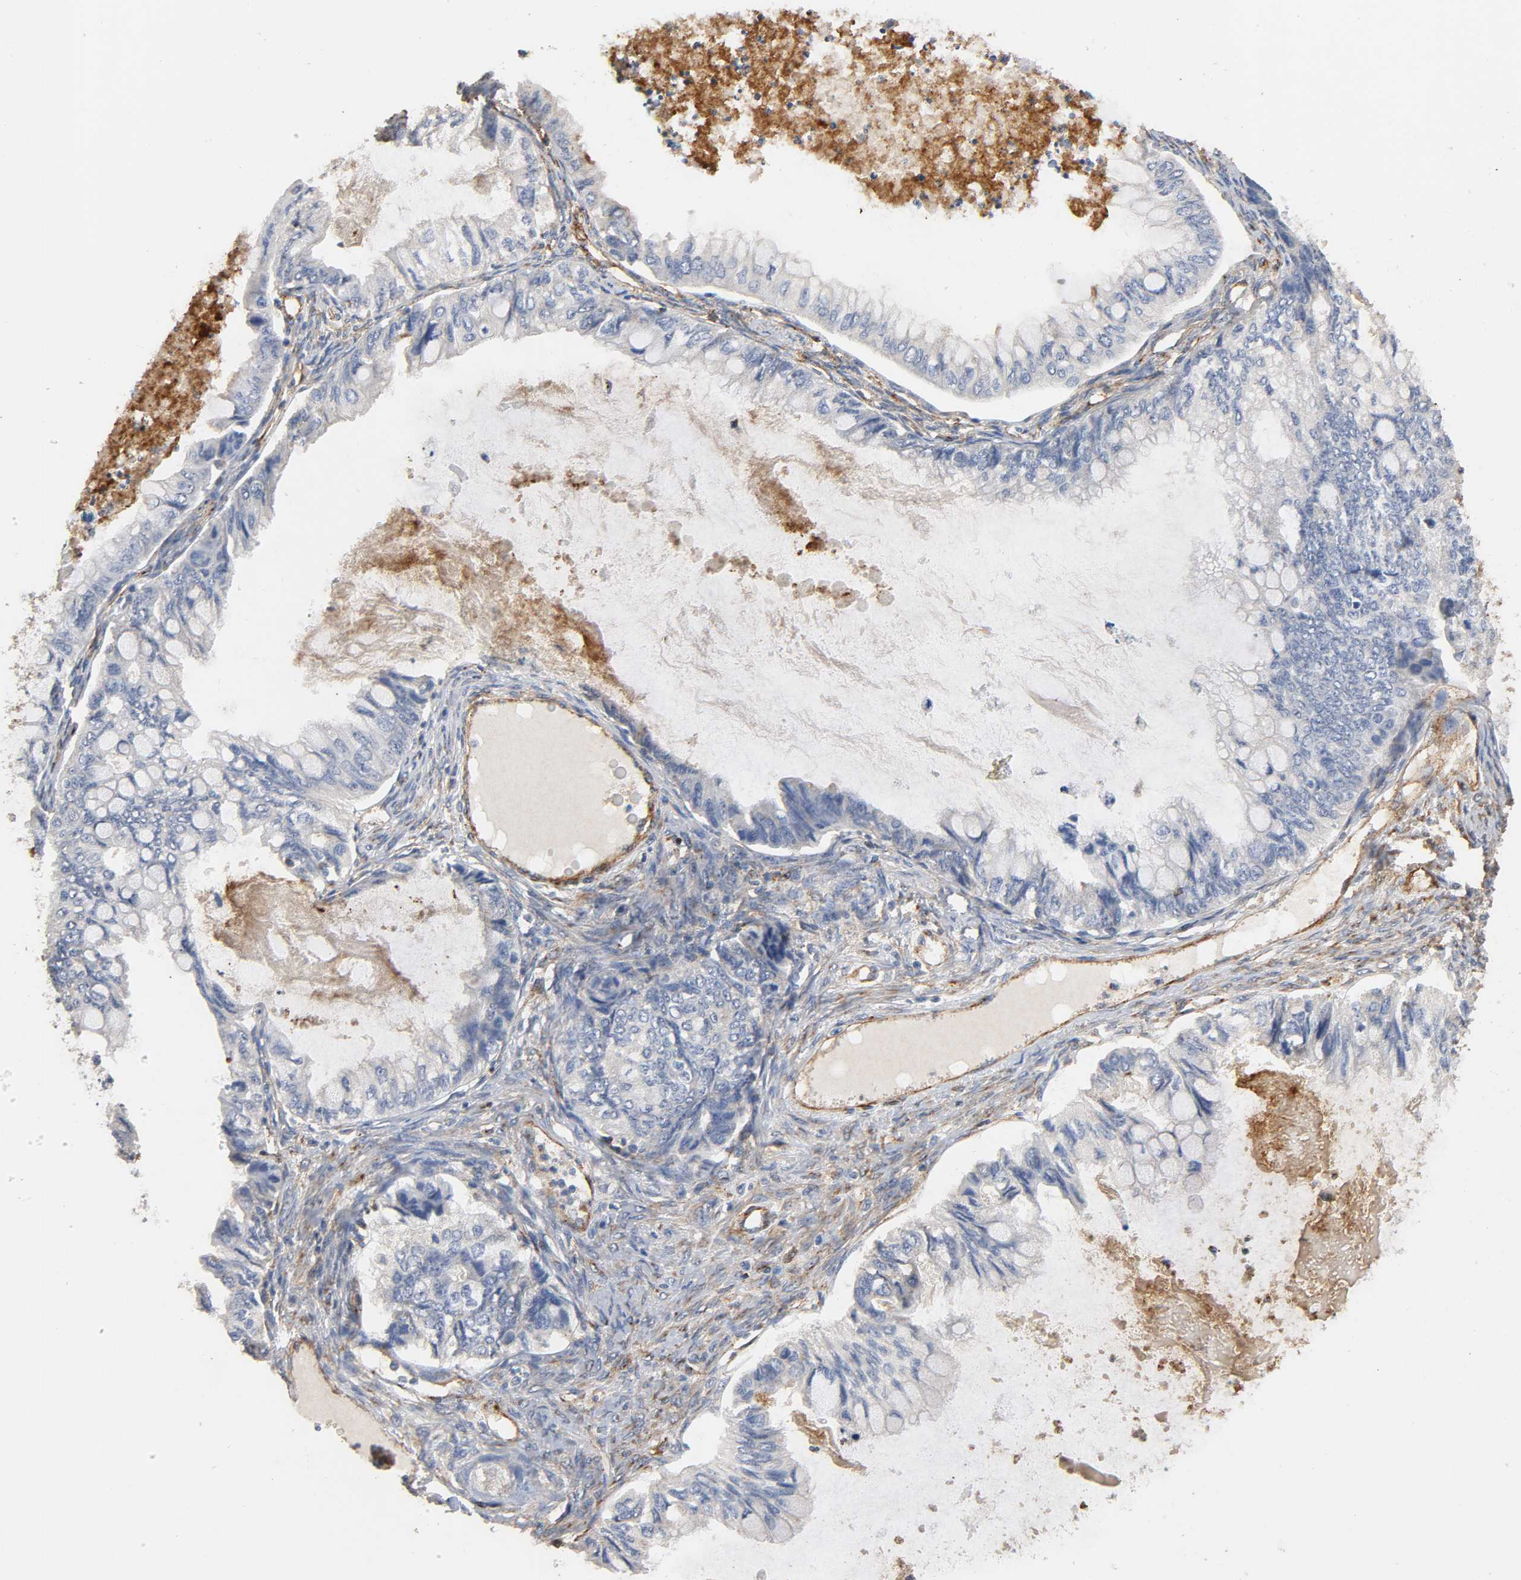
{"staining": {"intensity": "negative", "quantity": "none", "location": "none"}, "tissue": "ovarian cancer", "cell_type": "Tumor cells", "image_type": "cancer", "snomed": [{"axis": "morphology", "description": "Cystadenocarcinoma, mucinous, NOS"}, {"axis": "topography", "description": "Ovary"}], "caption": "IHC photomicrograph of neoplastic tissue: ovarian cancer (mucinous cystadenocarcinoma) stained with DAB (3,3'-diaminobenzidine) shows no significant protein positivity in tumor cells.", "gene": "IFITM3", "patient": {"sex": "female", "age": 80}}